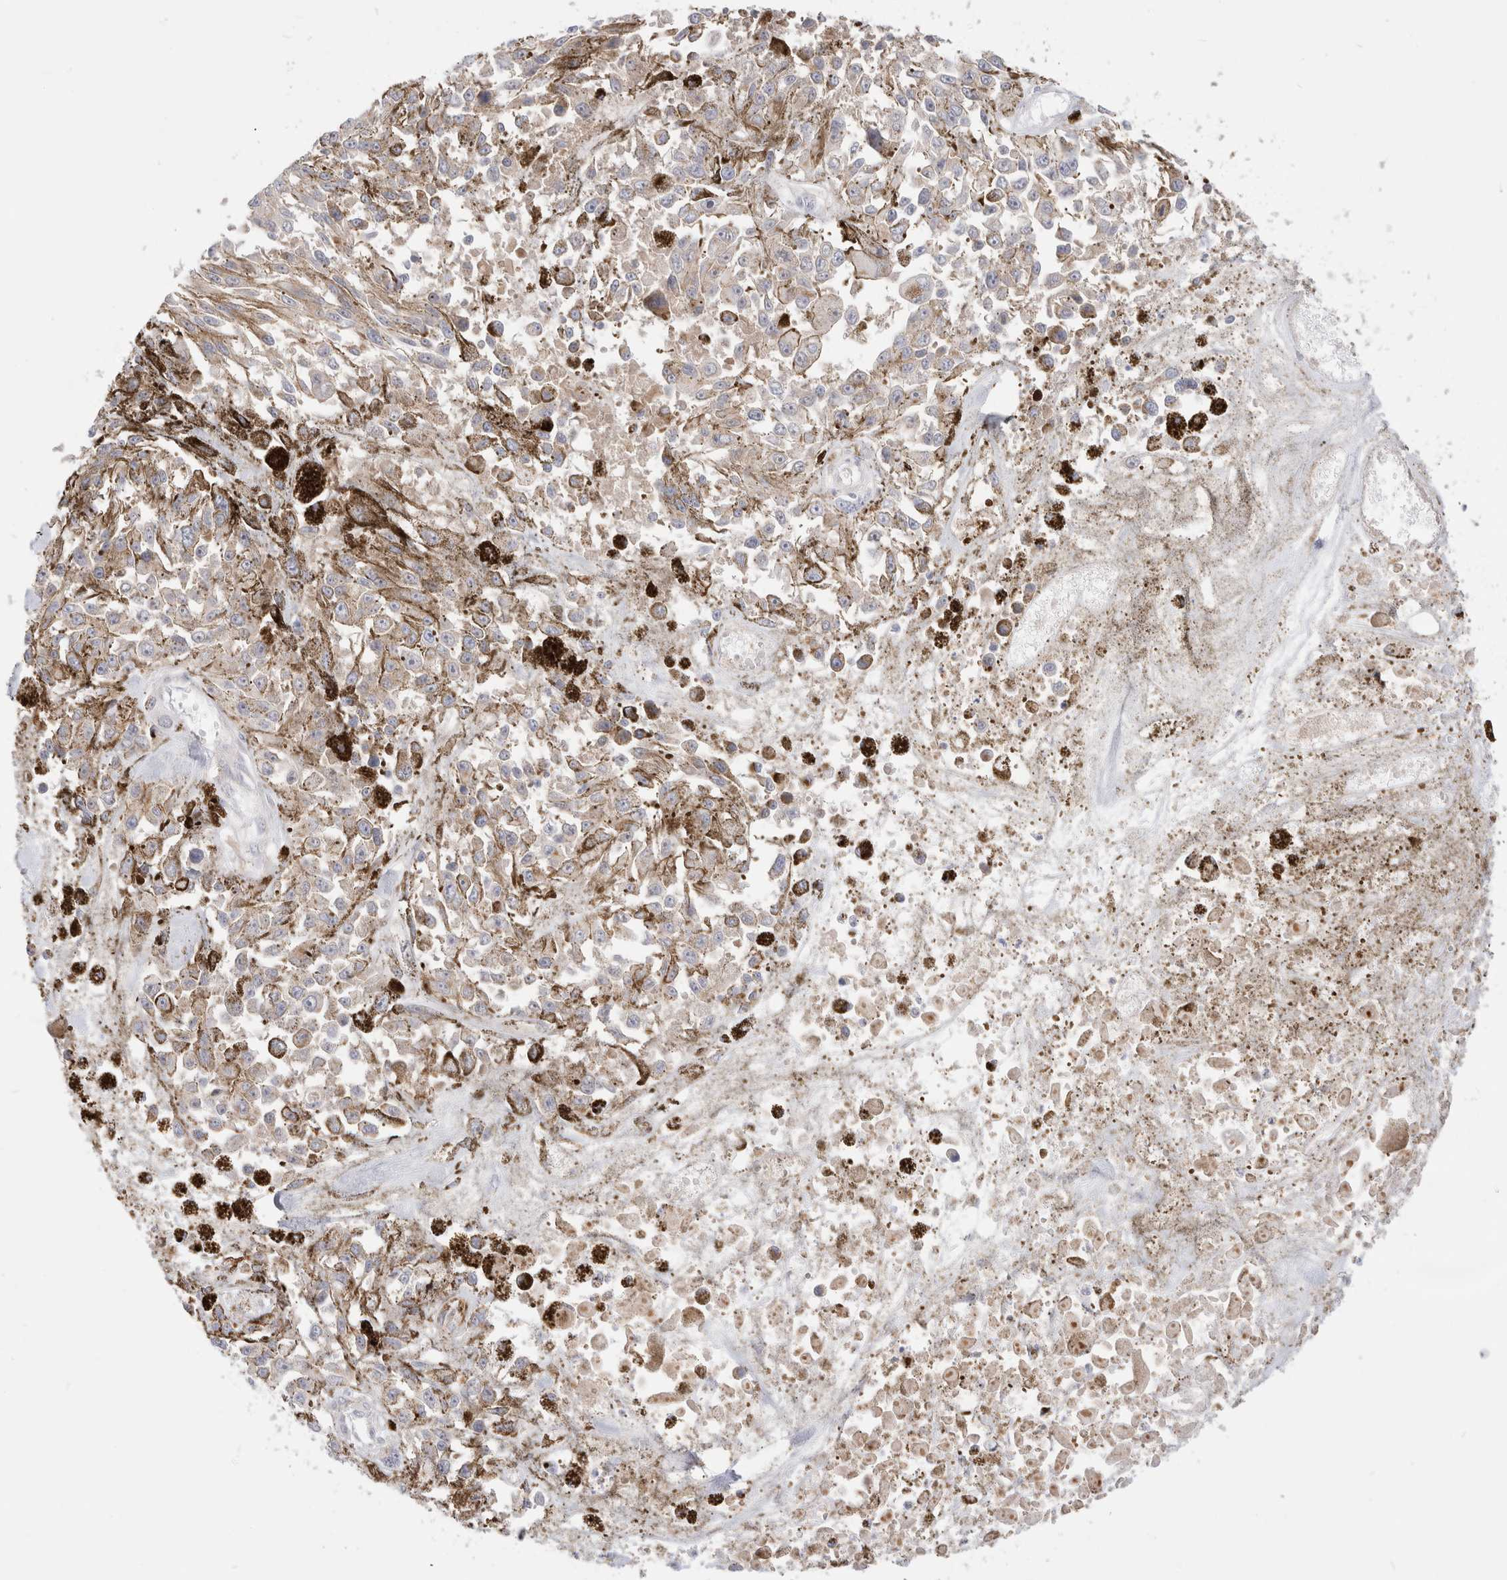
{"staining": {"intensity": "negative", "quantity": "none", "location": "none"}, "tissue": "melanoma", "cell_type": "Tumor cells", "image_type": "cancer", "snomed": [{"axis": "morphology", "description": "Malignant melanoma, Metastatic site"}, {"axis": "topography", "description": "Lymph node"}], "caption": "The immunohistochemistry (IHC) micrograph has no significant staining in tumor cells of melanoma tissue.", "gene": "EFCAB13", "patient": {"sex": "male", "age": 59}}